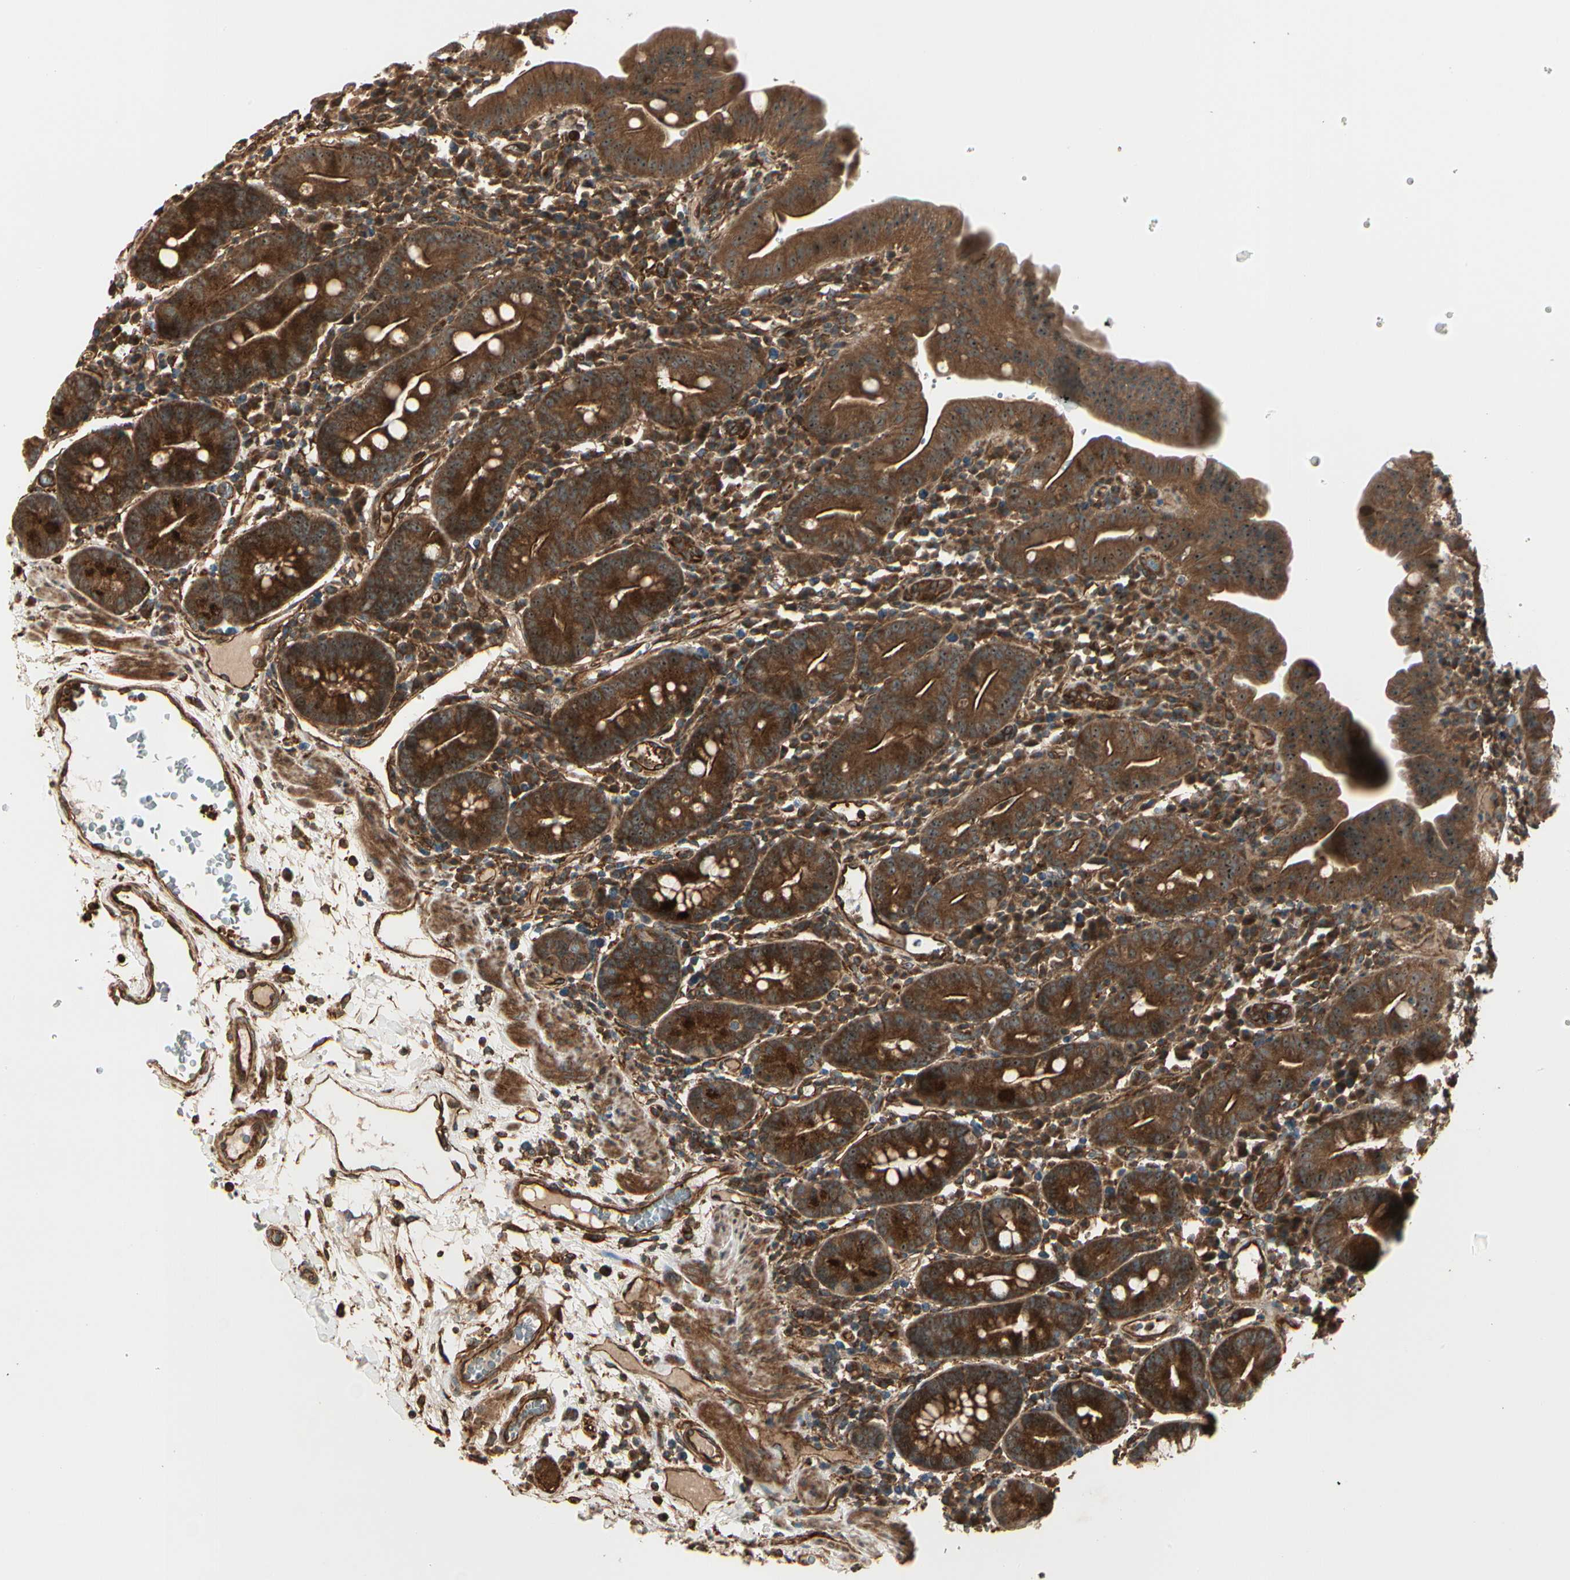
{"staining": {"intensity": "strong", "quantity": ">75%", "location": "cytoplasmic/membranous"}, "tissue": "duodenum", "cell_type": "Glandular cells", "image_type": "normal", "snomed": [{"axis": "morphology", "description": "Normal tissue, NOS"}, {"axis": "topography", "description": "Duodenum"}], "caption": "DAB (3,3'-diaminobenzidine) immunohistochemical staining of benign human duodenum displays strong cytoplasmic/membranous protein positivity in approximately >75% of glandular cells.", "gene": "FKBP15", "patient": {"sex": "male", "age": 50}}